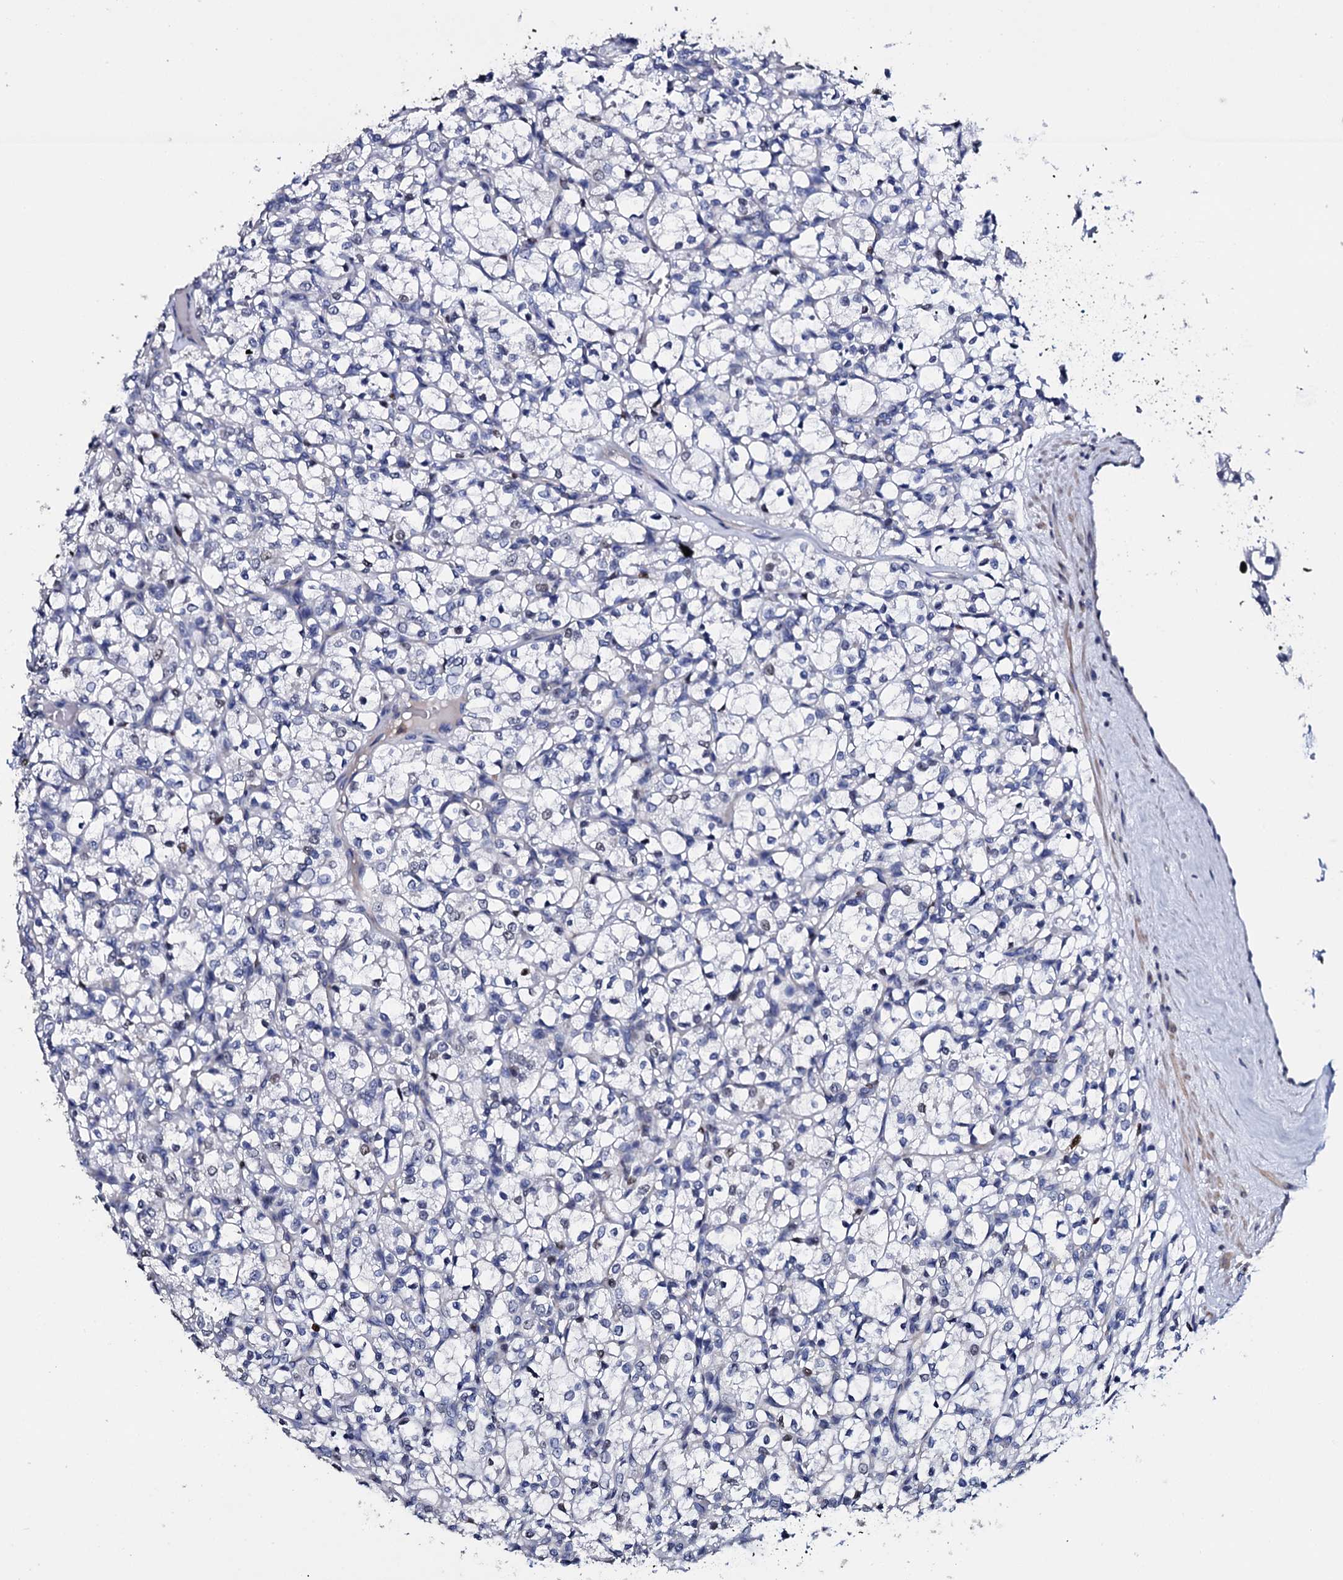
{"staining": {"intensity": "negative", "quantity": "none", "location": "none"}, "tissue": "renal cancer", "cell_type": "Tumor cells", "image_type": "cancer", "snomed": [{"axis": "morphology", "description": "Adenocarcinoma, NOS"}, {"axis": "topography", "description": "Kidney"}], "caption": "Immunohistochemistry image of human renal adenocarcinoma stained for a protein (brown), which demonstrates no expression in tumor cells.", "gene": "NPM2", "patient": {"sex": "female", "age": 69}}